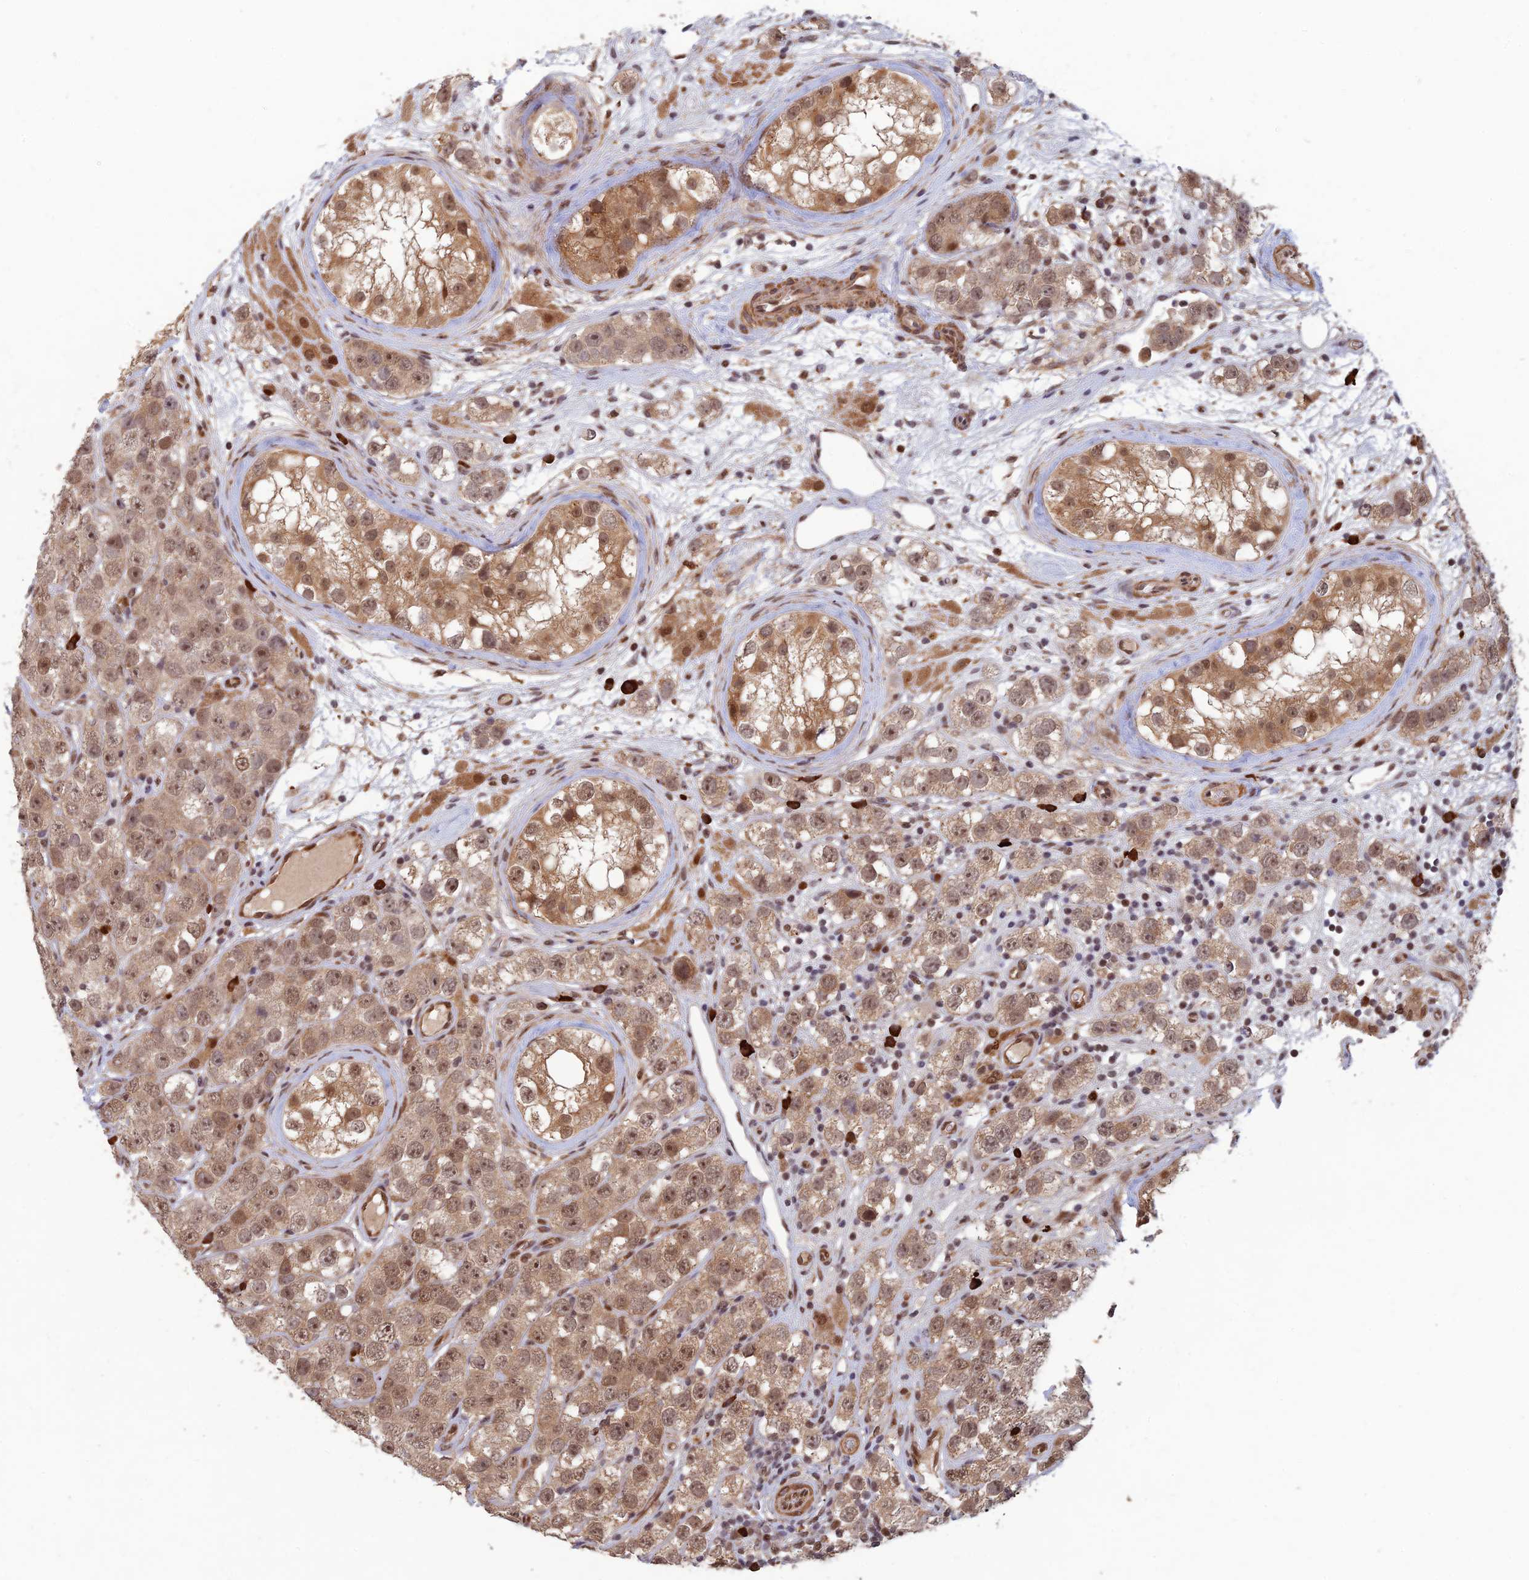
{"staining": {"intensity": "moderate", "quantity": ">75%", "location": "cytoplasmic/membranous,nuclear"}, "tissue": "testis cancer", "cell_type": "Tumor cells", "image_type": "cancer", "snomed": [{"axis": "morphology", "description": "Seminoma, NOS"}, {"axis": "topography", "description": "Testis"}], "caption": "About >75% of tumor cells in human testis seminoma demonstrate moderate cytoplasmic/membranous and nuclear protein positivity as visualized by brown immunohistochemical staining.", "gene": "ZNF565", "patient": {"sex": "male", "age": 28}}